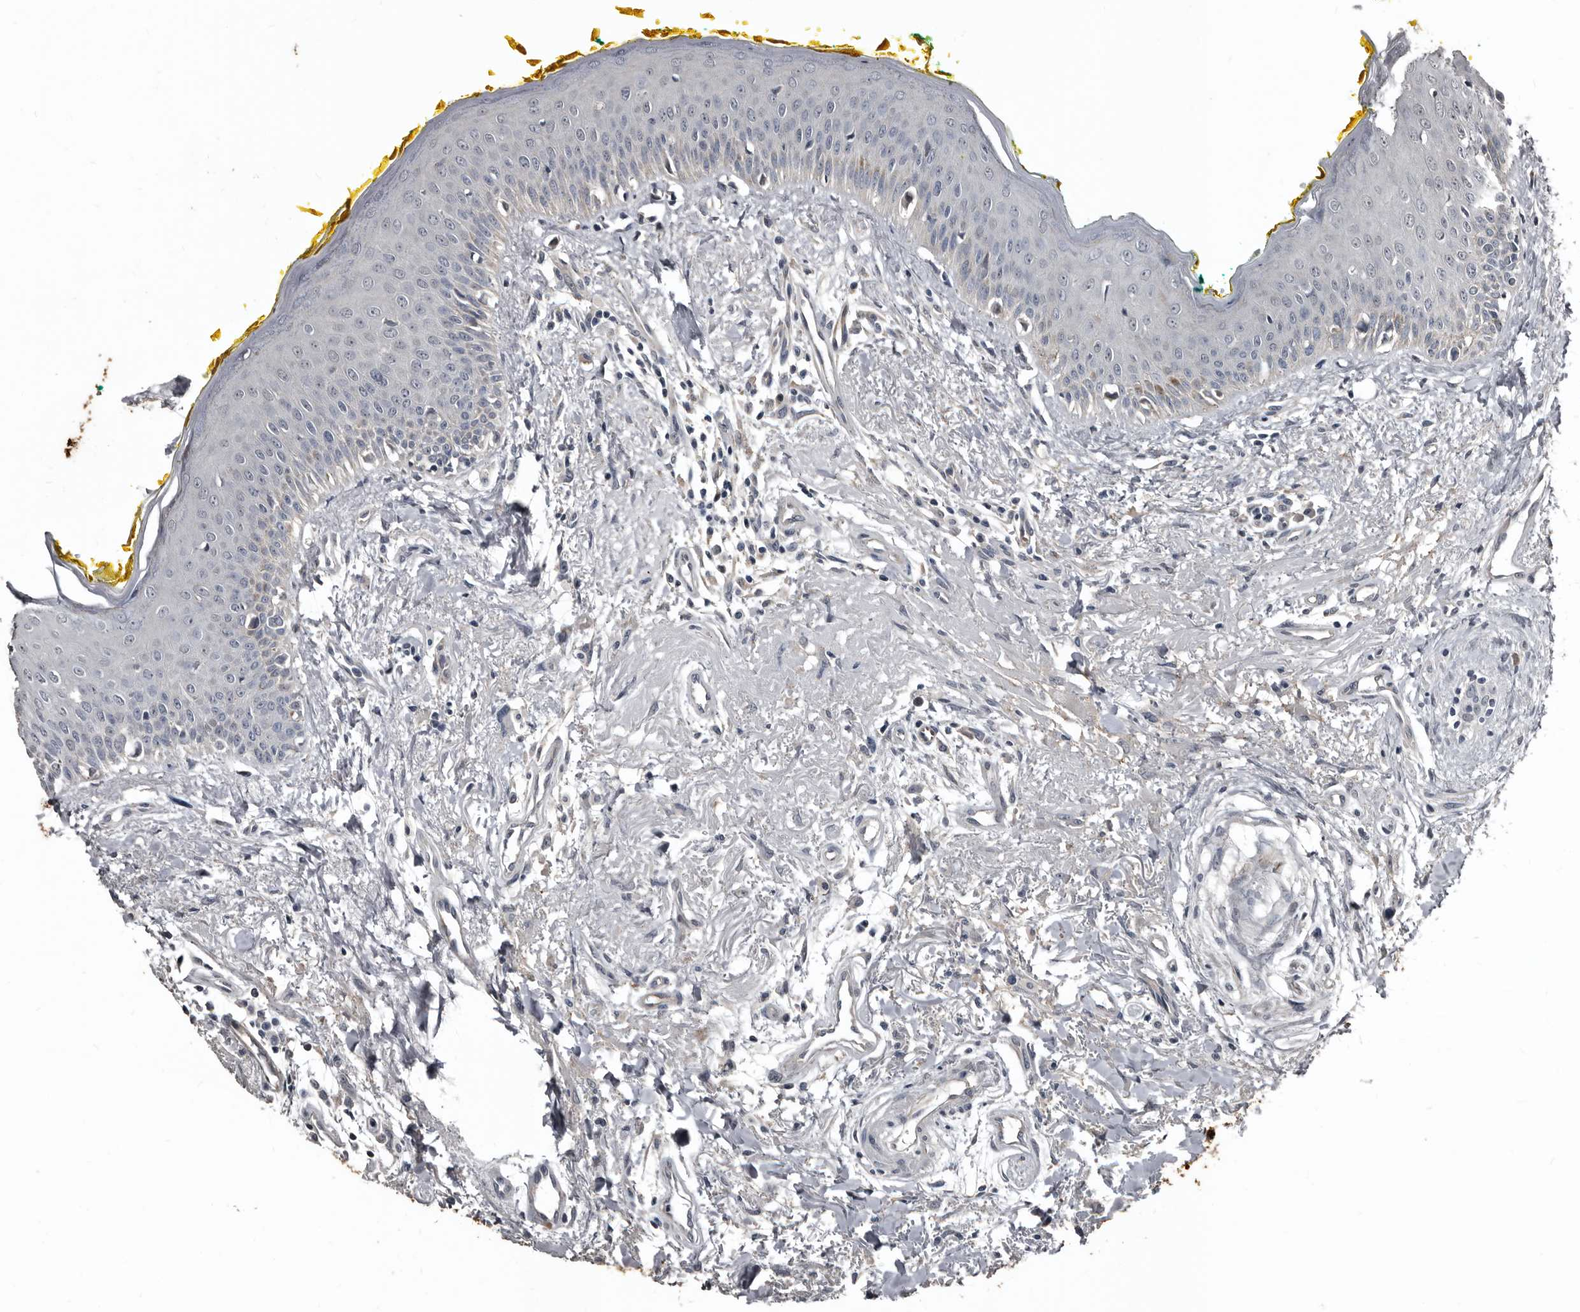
{"staining": {"intensity": "weak", "quantity": "<25%", "location": "cytoplasmic/membranous"}, "tissue": "oral mucosa", "cell_type": "Squamous epithelial cells", "image_type": "normal", "snomed": [{"axis": "morphology", "description": "Normal tissue, NOS"}, {"axis": "topography", "description": "Oral tissue"}], "caption": "Immunohistochemistry histopathology image of unremarkable oral mucosa: oral mucosa stained with DAB exhibits no significant protein expression in squamous epithelial cells.", "gene": "DHPS", "patient": {"sex": "female", "age": 70}}